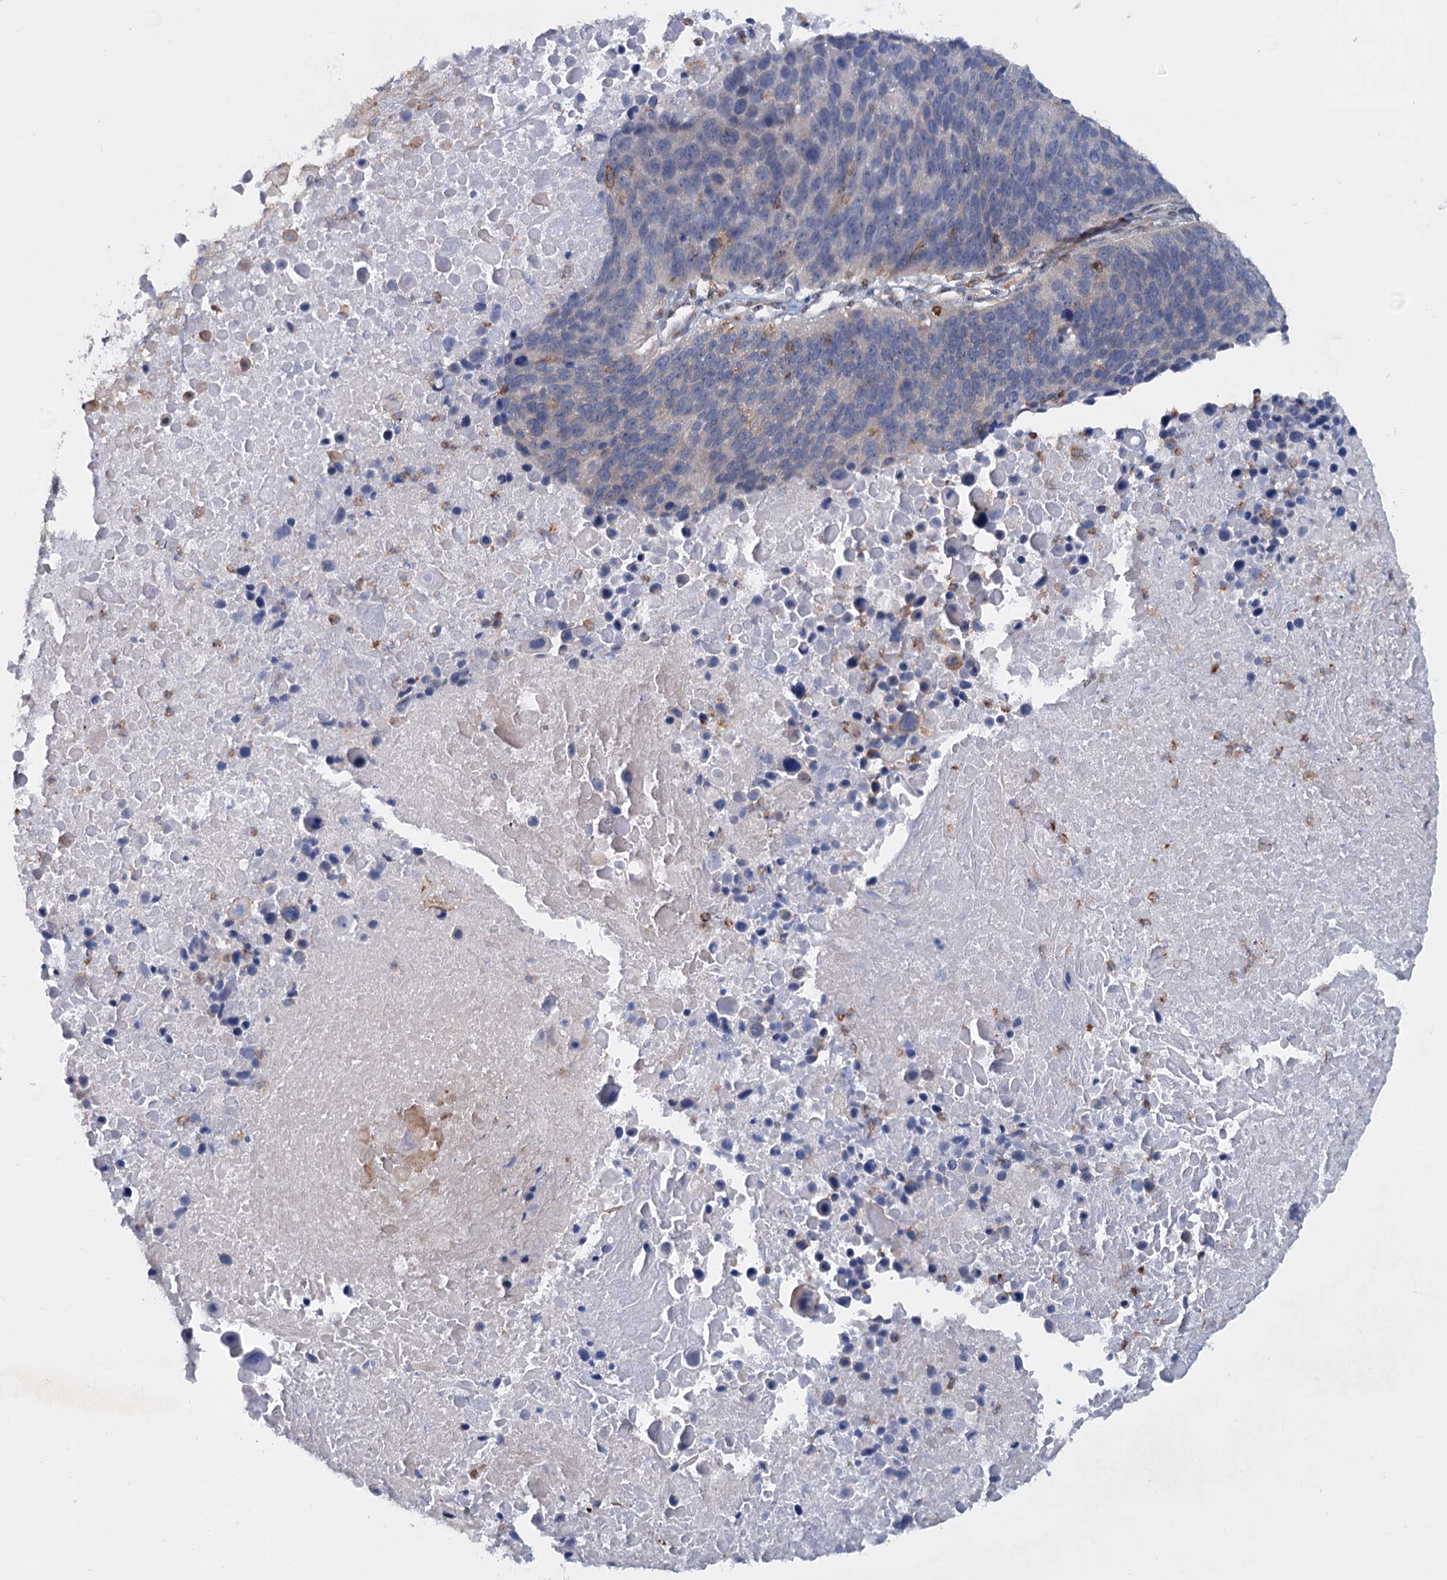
{"staining": {"intensity": "weak", "quantity": "<25%", "location": "cytoplasmic/membranous"}, "tissue": "lung cancer", "cell_type": "Tumor cells", "image_type": "cancer", "snomed": [{"axis": "morphology", "description": "Normal tissue, NOS"}, {"axis": "morphology", "description": "Squamous cell carcinoma, NOS"}, {"axis": "topography", "description": "Lymph node"}, {"axis": "topography", "description": "Lung"}], "caption": "Immunohistochemistry histopathology image of human lung cancer (squamous cell carcinoma) stained for a protein (brown), which shows no expression in tumor cells.", "gene": "LRCH4", "patient": {"sex": "male", "age": 66}}